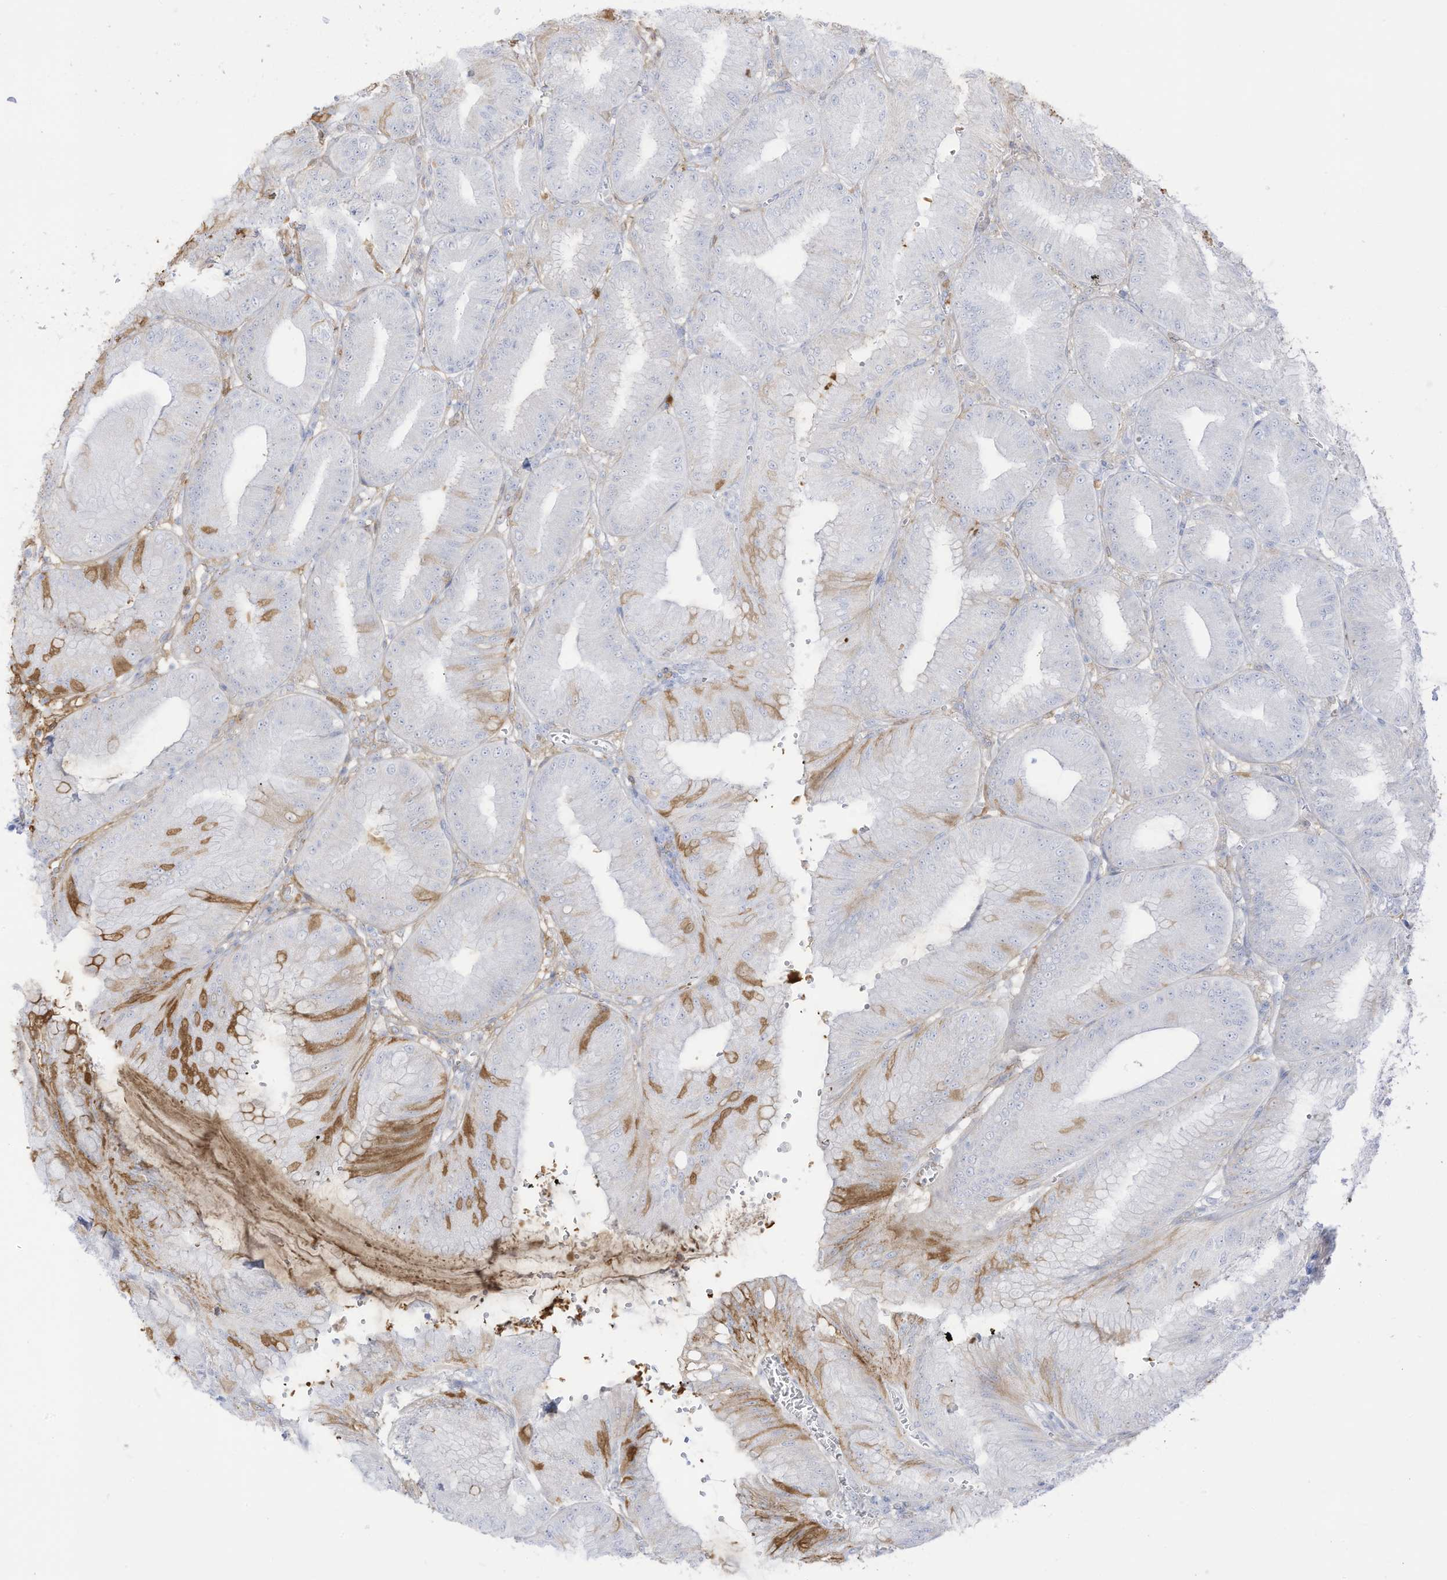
{"staining": {"intensity": "moderate", "quantity": "<25%", "location": "cytoplasmic/membranous"}, "tissue": "stomach", "cell_type": "Glandular cells", "image_type": "normal", "snomed": [{"axis": "morphology", "description": "Normal tissue, NOS"}, {"axis": "topography", "description": "Stomach, lower"}], "caption": "A histopathology image of stomach stained for a protein displays moderate cytoplasmic/membranous brown staining in glandular cells. (IHC, brightfield microscopy, high magnification).", "gene": "HSD17B13", "patient": {"sex": "male", "age": 71}}